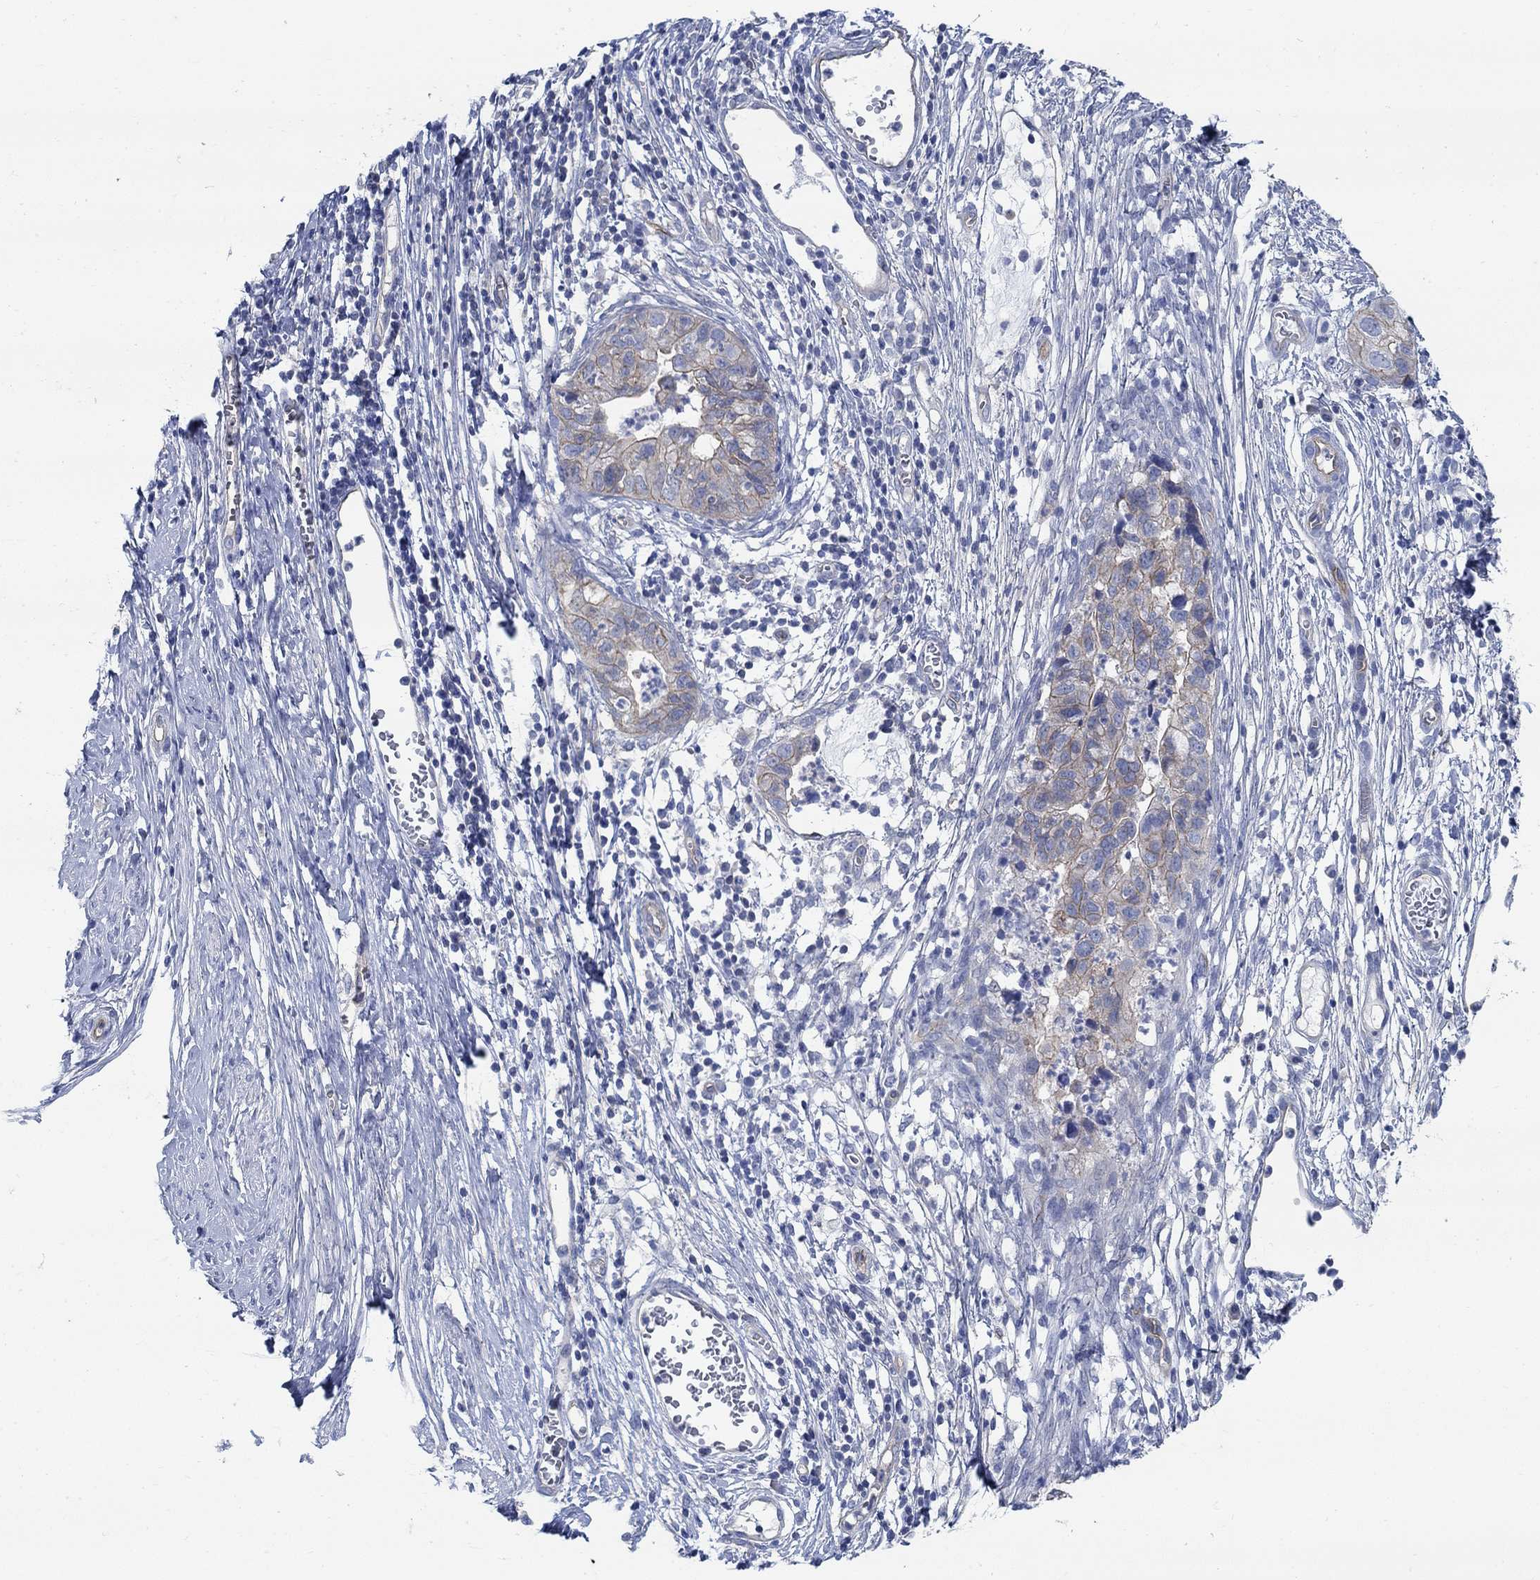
{"staining": {"intensity": "strong", "quantity": "<25%", "location": "cytoplasmic/membranous"}, "tissue": "cervical cancer", "cell_type": "Tumor cells", "image_type": "cancer", "snomed": [{"axis": "morphology", "description": "Adenocarcinoma, NOS"}, {"axis": "topography", "description": "Cervix"}], "caption": "An immunohistochemistry photomicrograph of tumor tissue is shown. Protein staining in brown shows strong cytoplasmic/membranous positivity in adenocarcinoma (cervical) within tumor cells.", "gene": "TMEM198", "patient": {"sex": "female", "age": 44}}